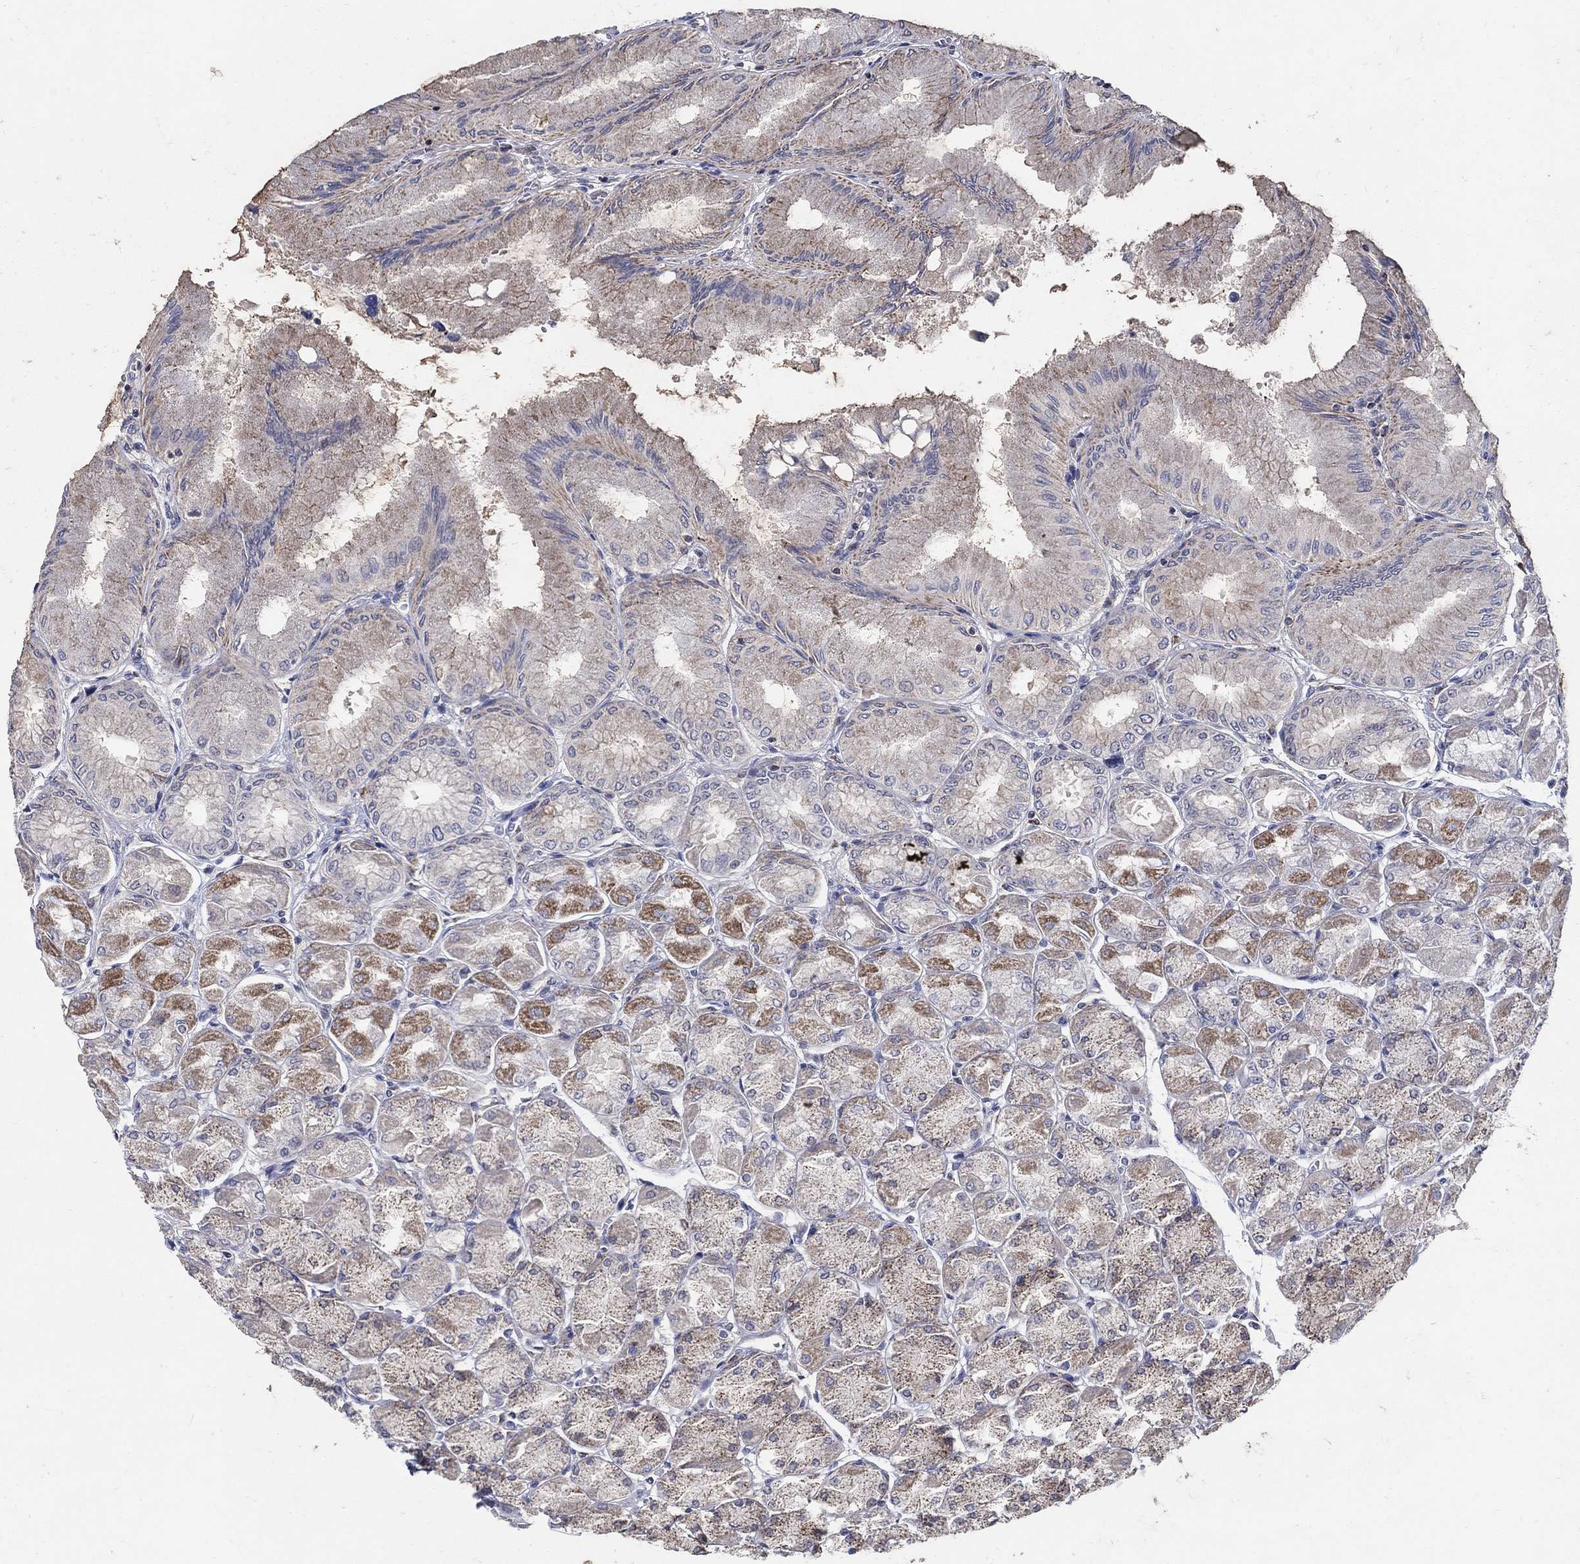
{"staining": {"intensity": "moderate", "quantity": "<25%", "location": "cytoplasmic/membranous"}, "tissue": "stomach", "cell_type": "Glandular cells", "image_type": "normal", "snomed": [{"axis": "morphology", "description": "Normal tissue, NOS"}, {"axis": "topography", "description": "Stomach, upper"}], "caption": "Normal stomach was stained to show a protein in brown. There is low levels of moderate cytoplasmic/membranous positivity in approximately <25% of glandular cells. (Stains: DAB (3,3'-diaminobenzidine) in brown, nuclei in blue, Microscopy: brightfield microscopy at high magnification).", "gene": "HMX2", "patient": {"sex": "male", "age": 60}}